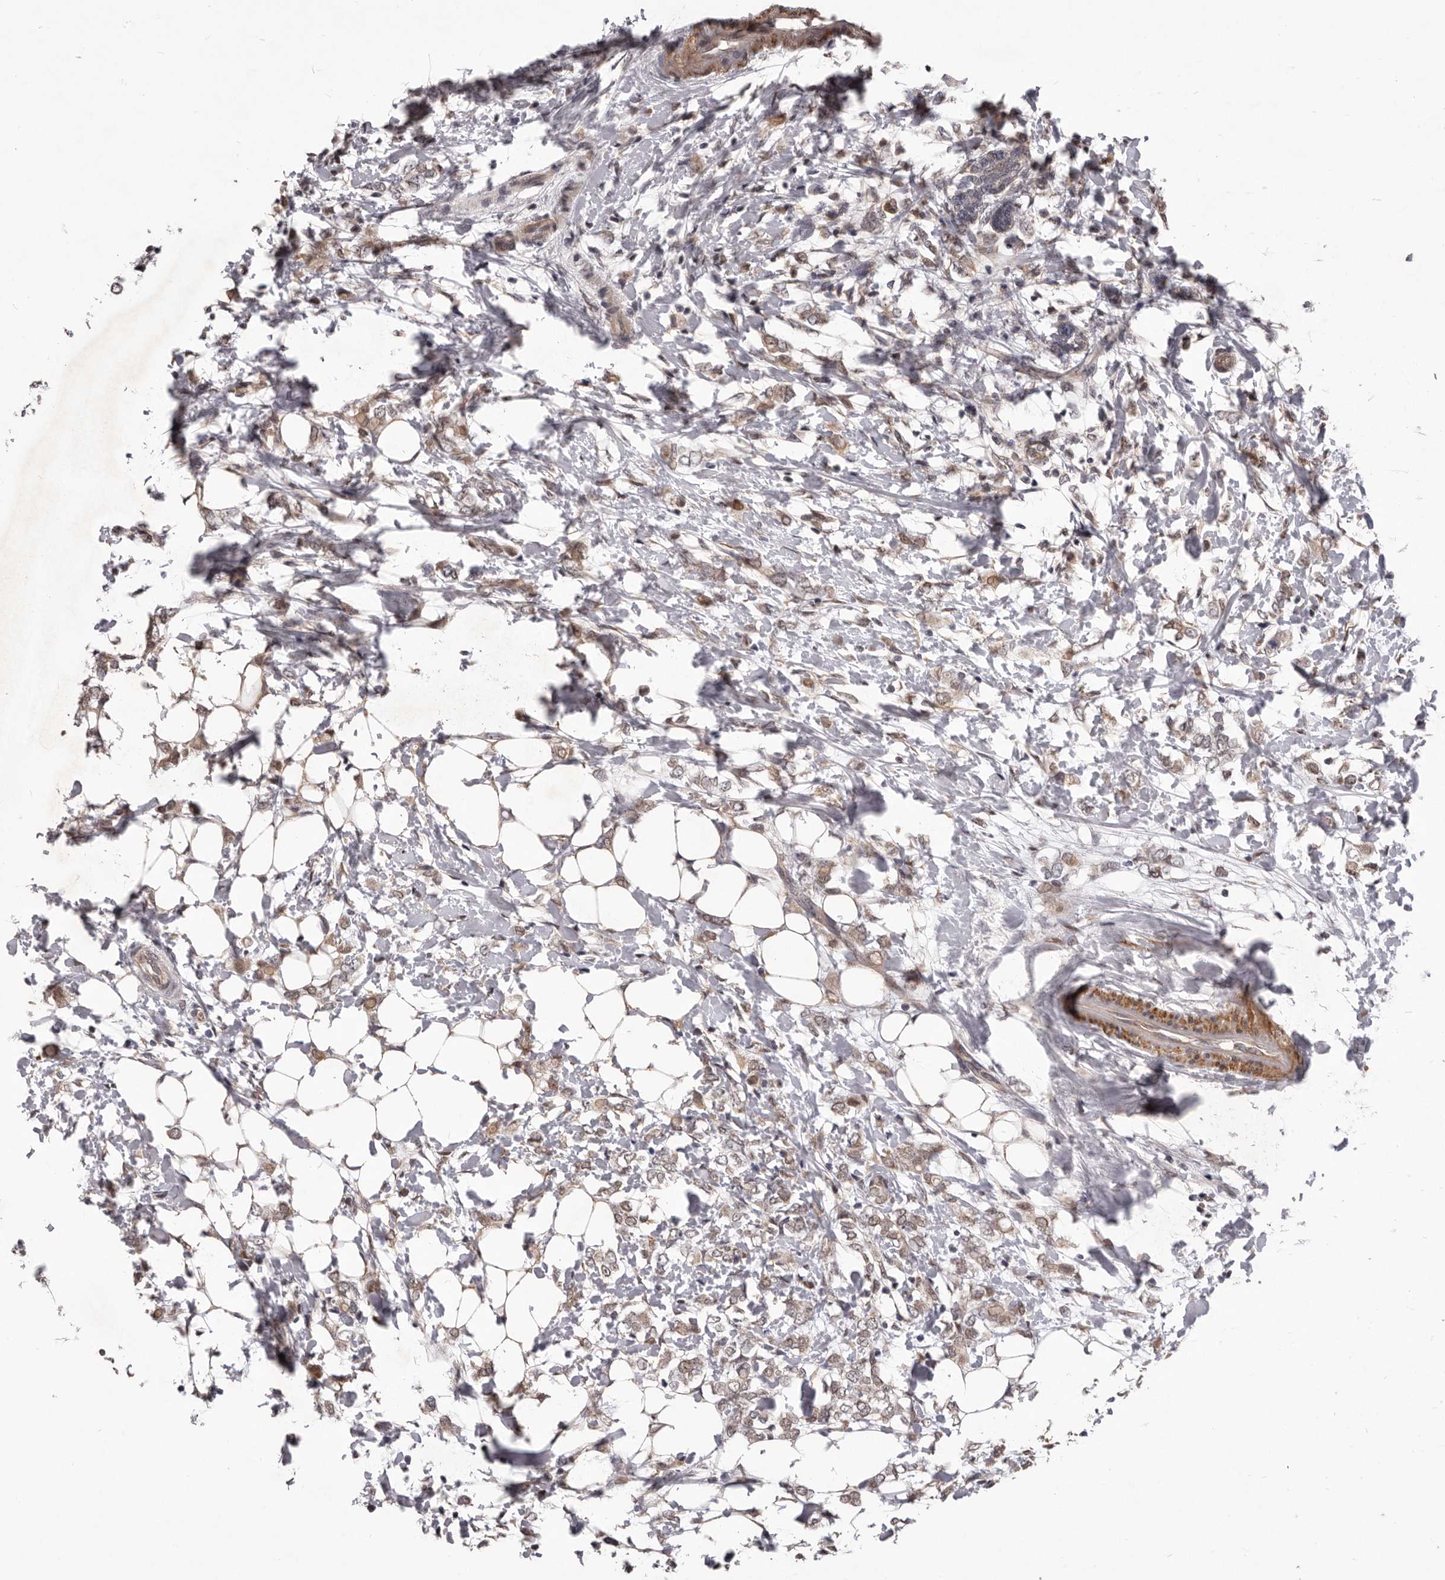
{"staining": {"intensity": "moderate", "quantity": ">75%", "location": "cytoplasmic/membranous"}, "tissue": "breast cancer", "cell_type": "Tumor cells", "image_type": "cancer", "snomed": [{"axis": "morphology", "description": "Normal tissue, NOS"}, {"axis": "morphology", "description": "Lobular carcinoma"}, {"axis": "topography", "description": "Breast"}], "caption": "Breast cancer tissue exhibits moderate cytoplasmic/membranous staining in approximately >75% of tumor cells, visualized by immunohistochemistry. The staining is performed using DAB brown chromogen to label protein expression. The nuclei are counter-stained blue using hematoxylin.", "gene": "CELF3", "patient": {"sex": "female", "age": 47}}